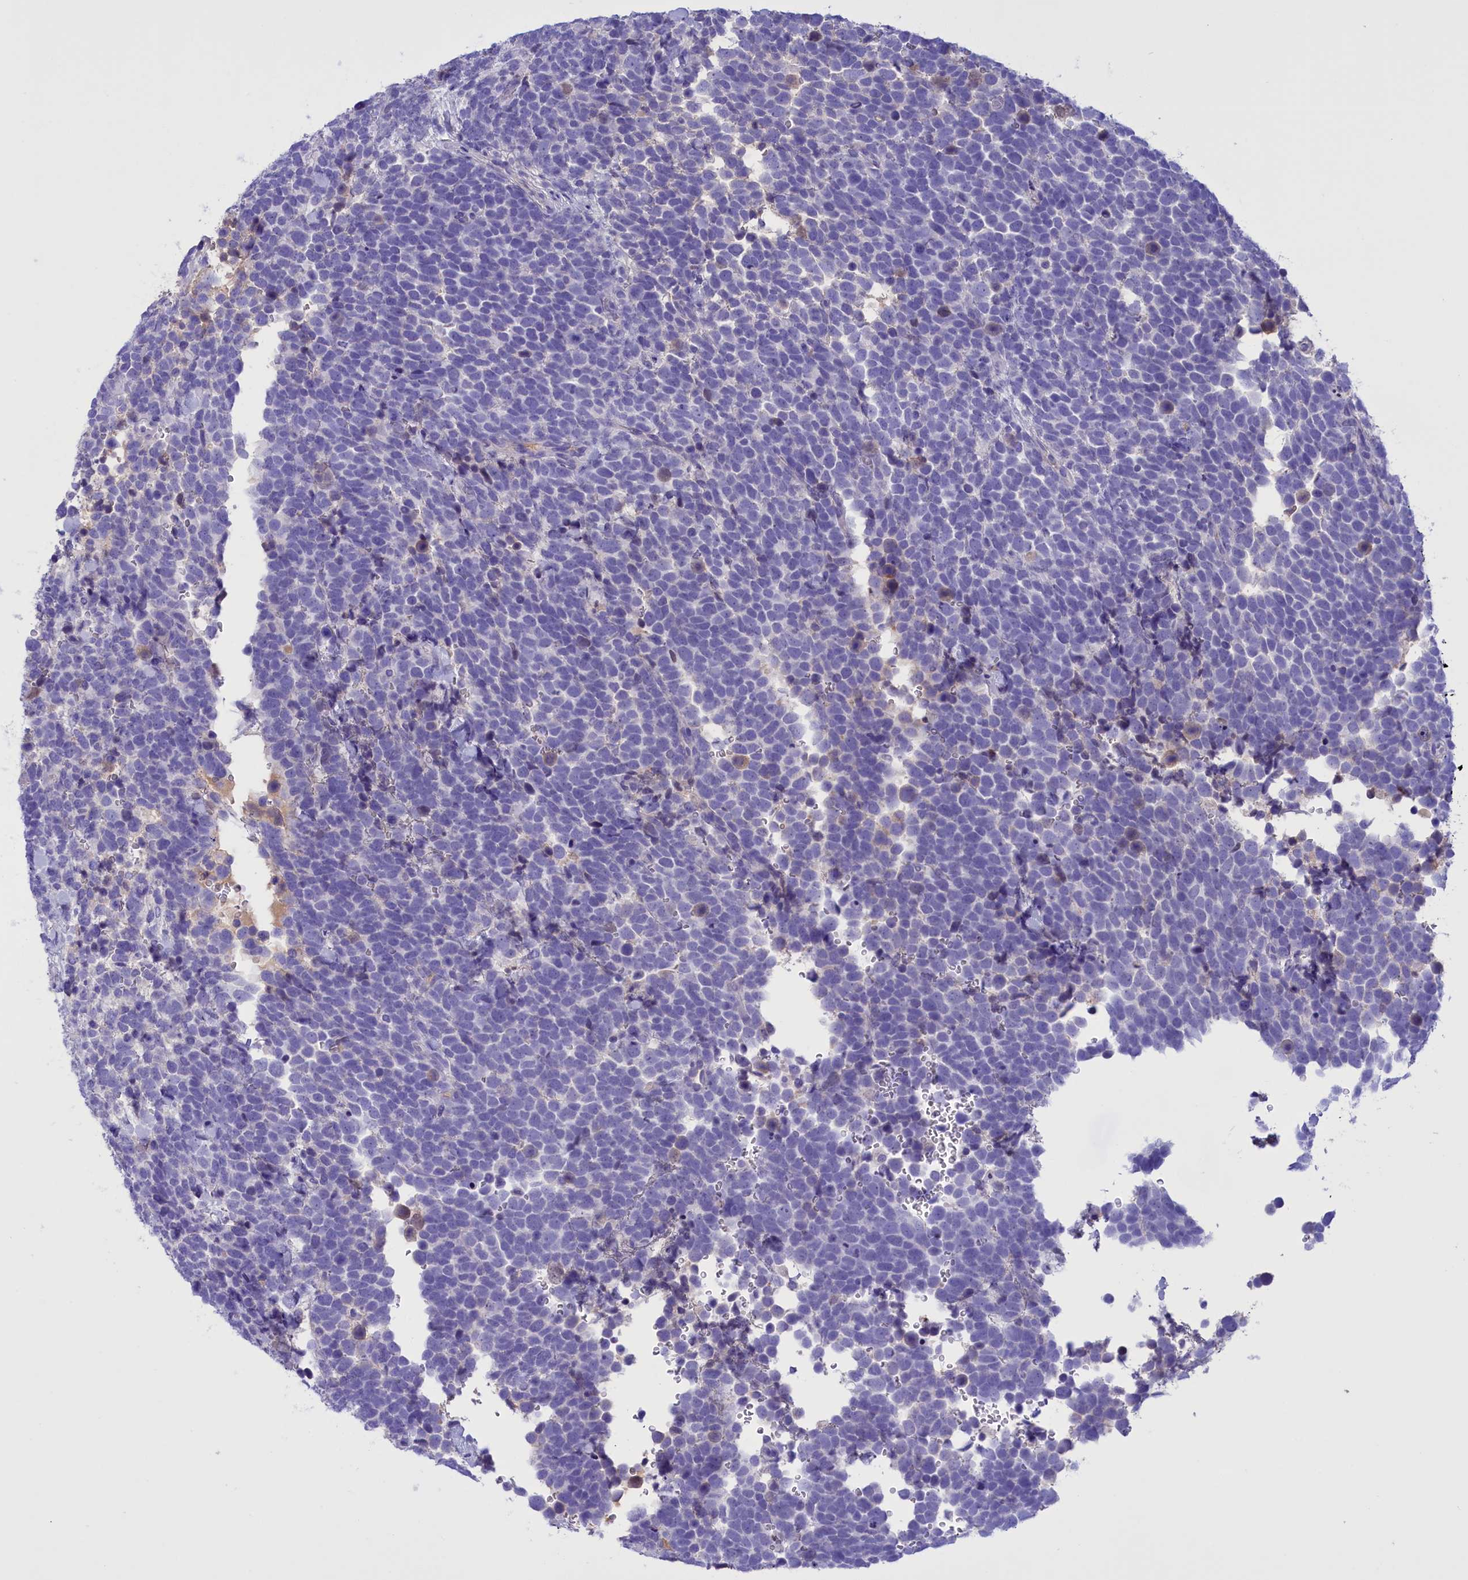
{"staining": {"intensity": "negative", "quantity": "none", "location": "none"}, "tissue": "urothelial cancer", "cell_type": "Tumor cells", "image_type": "cancer", "snomed": [{"axis": "morphology", "description": "Urothelial carcinoma, High grade"}, {"axis": "topography", "description": "Urinary bladder"}], "caption": "Protein analysis of high-grade urothelial carcinoma demonstrates no significant positivity in tumor cells.", "gene": "PROK2", "patient": {"sex": "female", "age": 82}}